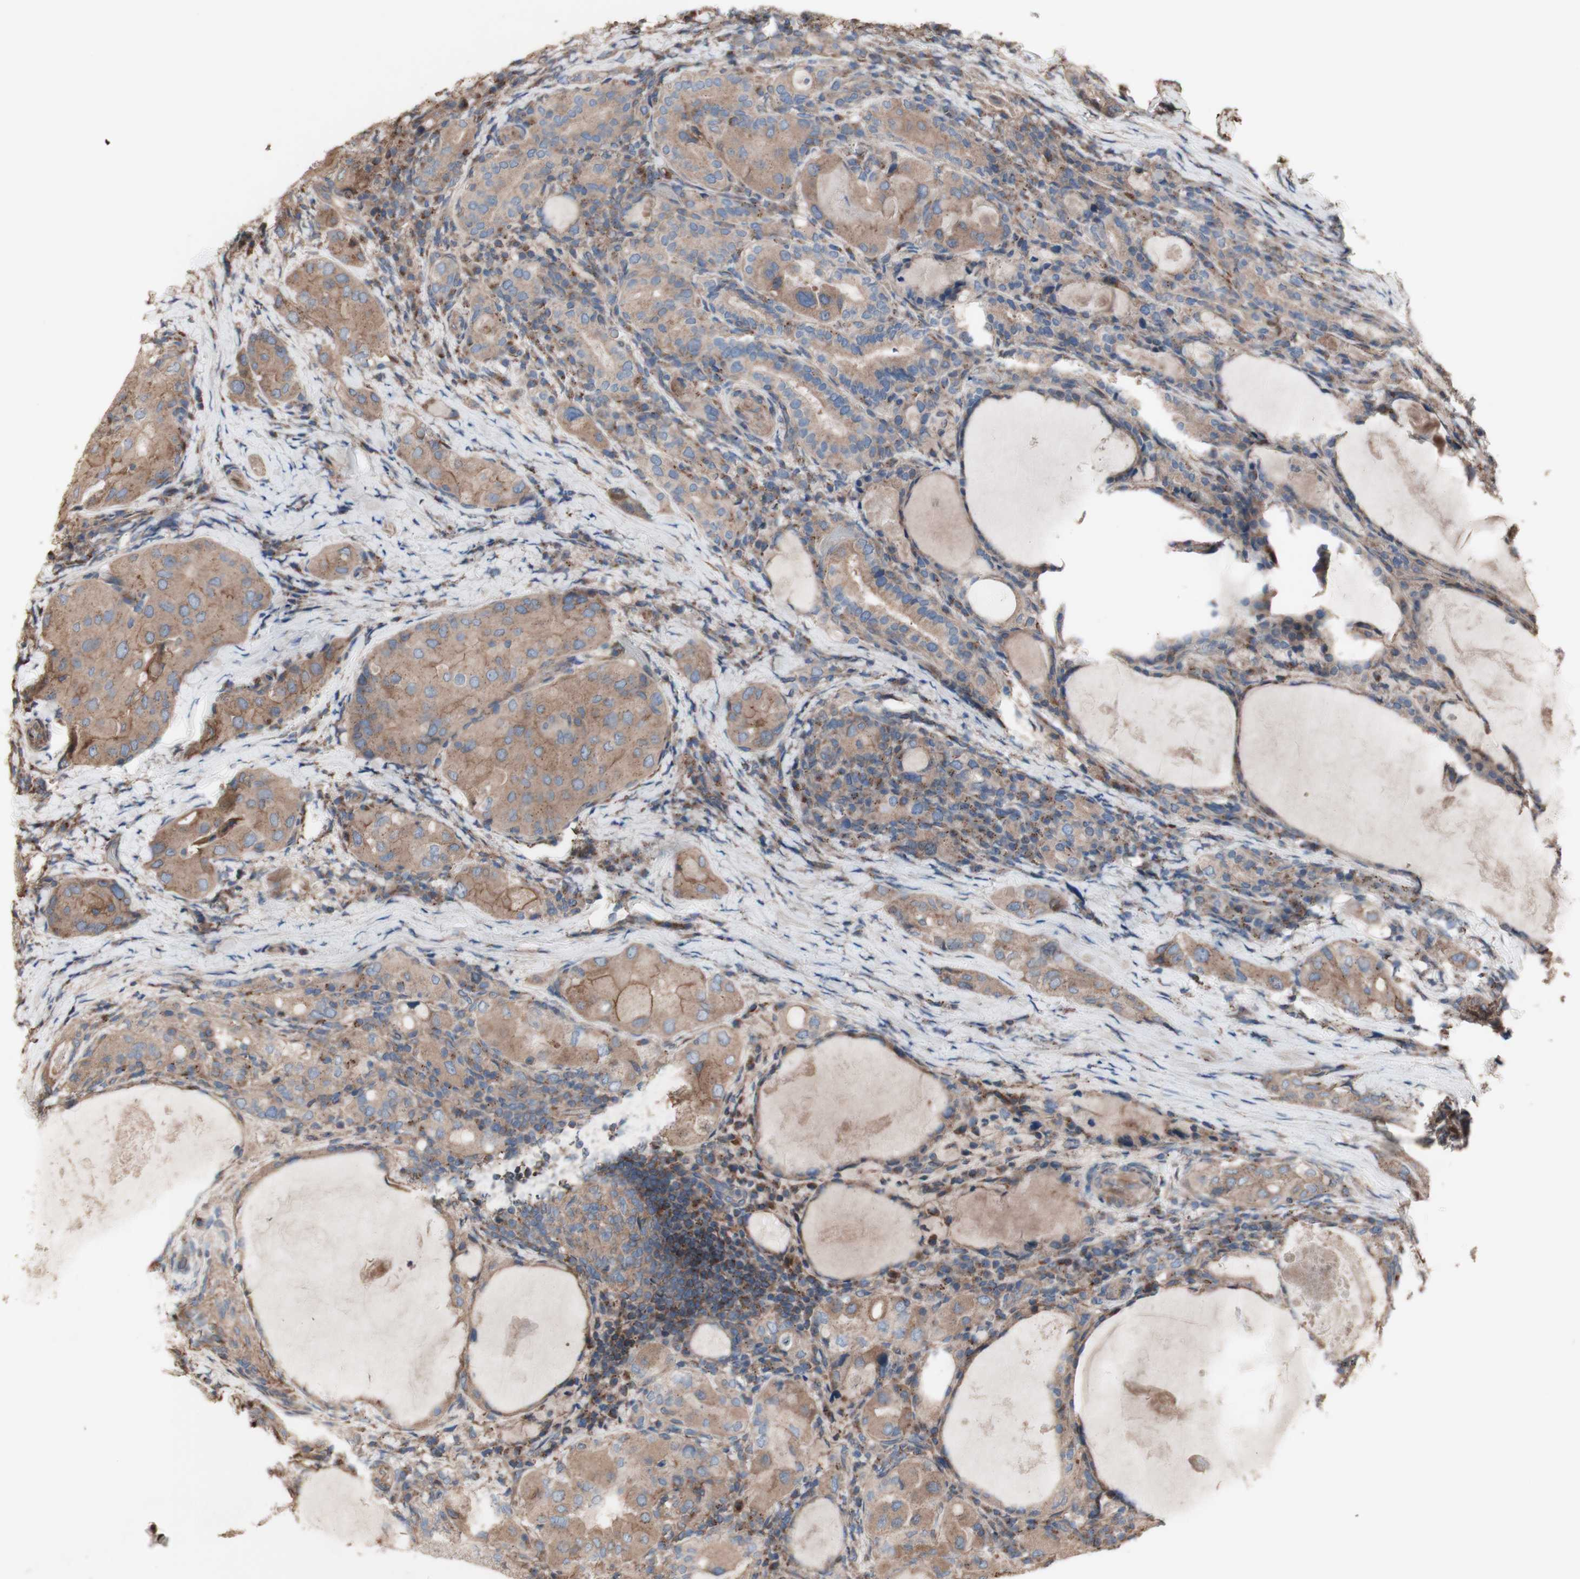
{"staining": {"intensity": "moderate", "quantity": ">75%", "location": "cytoplasmic/membranous"}, "tissue": "thyroid cancer", "cell_type": "Tumor cells", "image_type": "cancer", "snomed": [{"axis": "morphology", "description": "Papillary adenocarcinoma, NOS"}, {"axis": "topography", "description": "Thyroid gland"}], "caption": "The photomicrograph exhibits a brown stain indicating the presence of a protein in the cytoplasmic/membranous of tumor cells in papillary adenocarcinoma (thyroid). The protein of interest is stained brown, and the nuclei are stained in blue (DAB IHC with brightfield microscopy, high magnification).", "gene": "COPB1", "patient": {"sex": "female", "age": 42}}